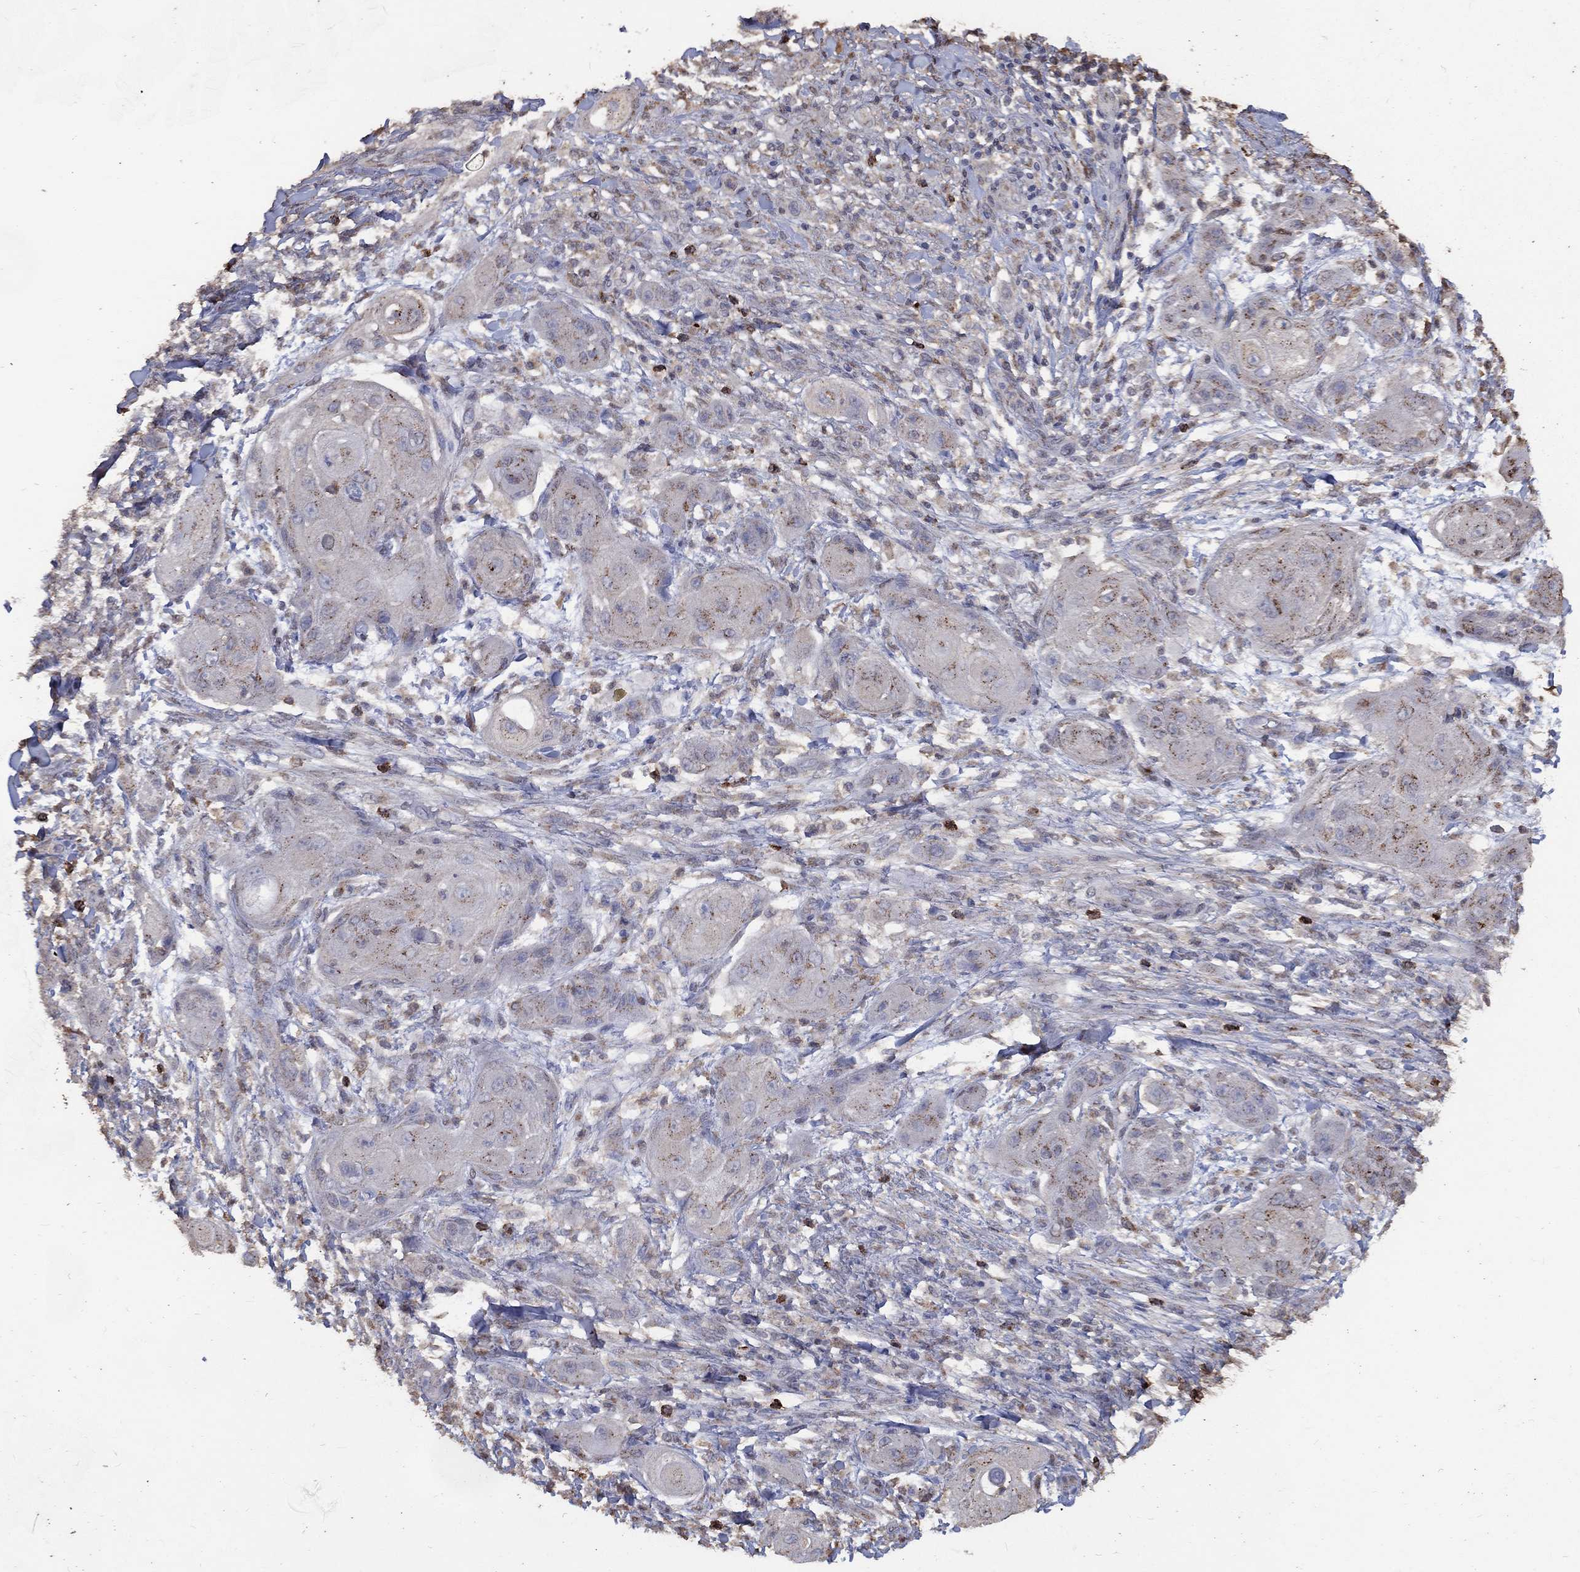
{"staining": {"intensity": "moderate", "quantity": "<25%", "location": "cytoplasmic/membranous"}, "tissue": "skin cancer", "cell_type": "Tumor cells", "image_type": "cancer", "snomed": [{"axis": "morphology", "description": "Squamous cell carcinoma, NOS"}, {"axis": "topography", "description": "Skin"}], "caption": "Skin cancer (squamous cell carcinoma) stained for a protein (brown) shows moderate cytoplasmic/membranous positive staining in about <25% of tumor cells.", "gene": "GPR183", "patient": {"sex": "male", "age": 62}}